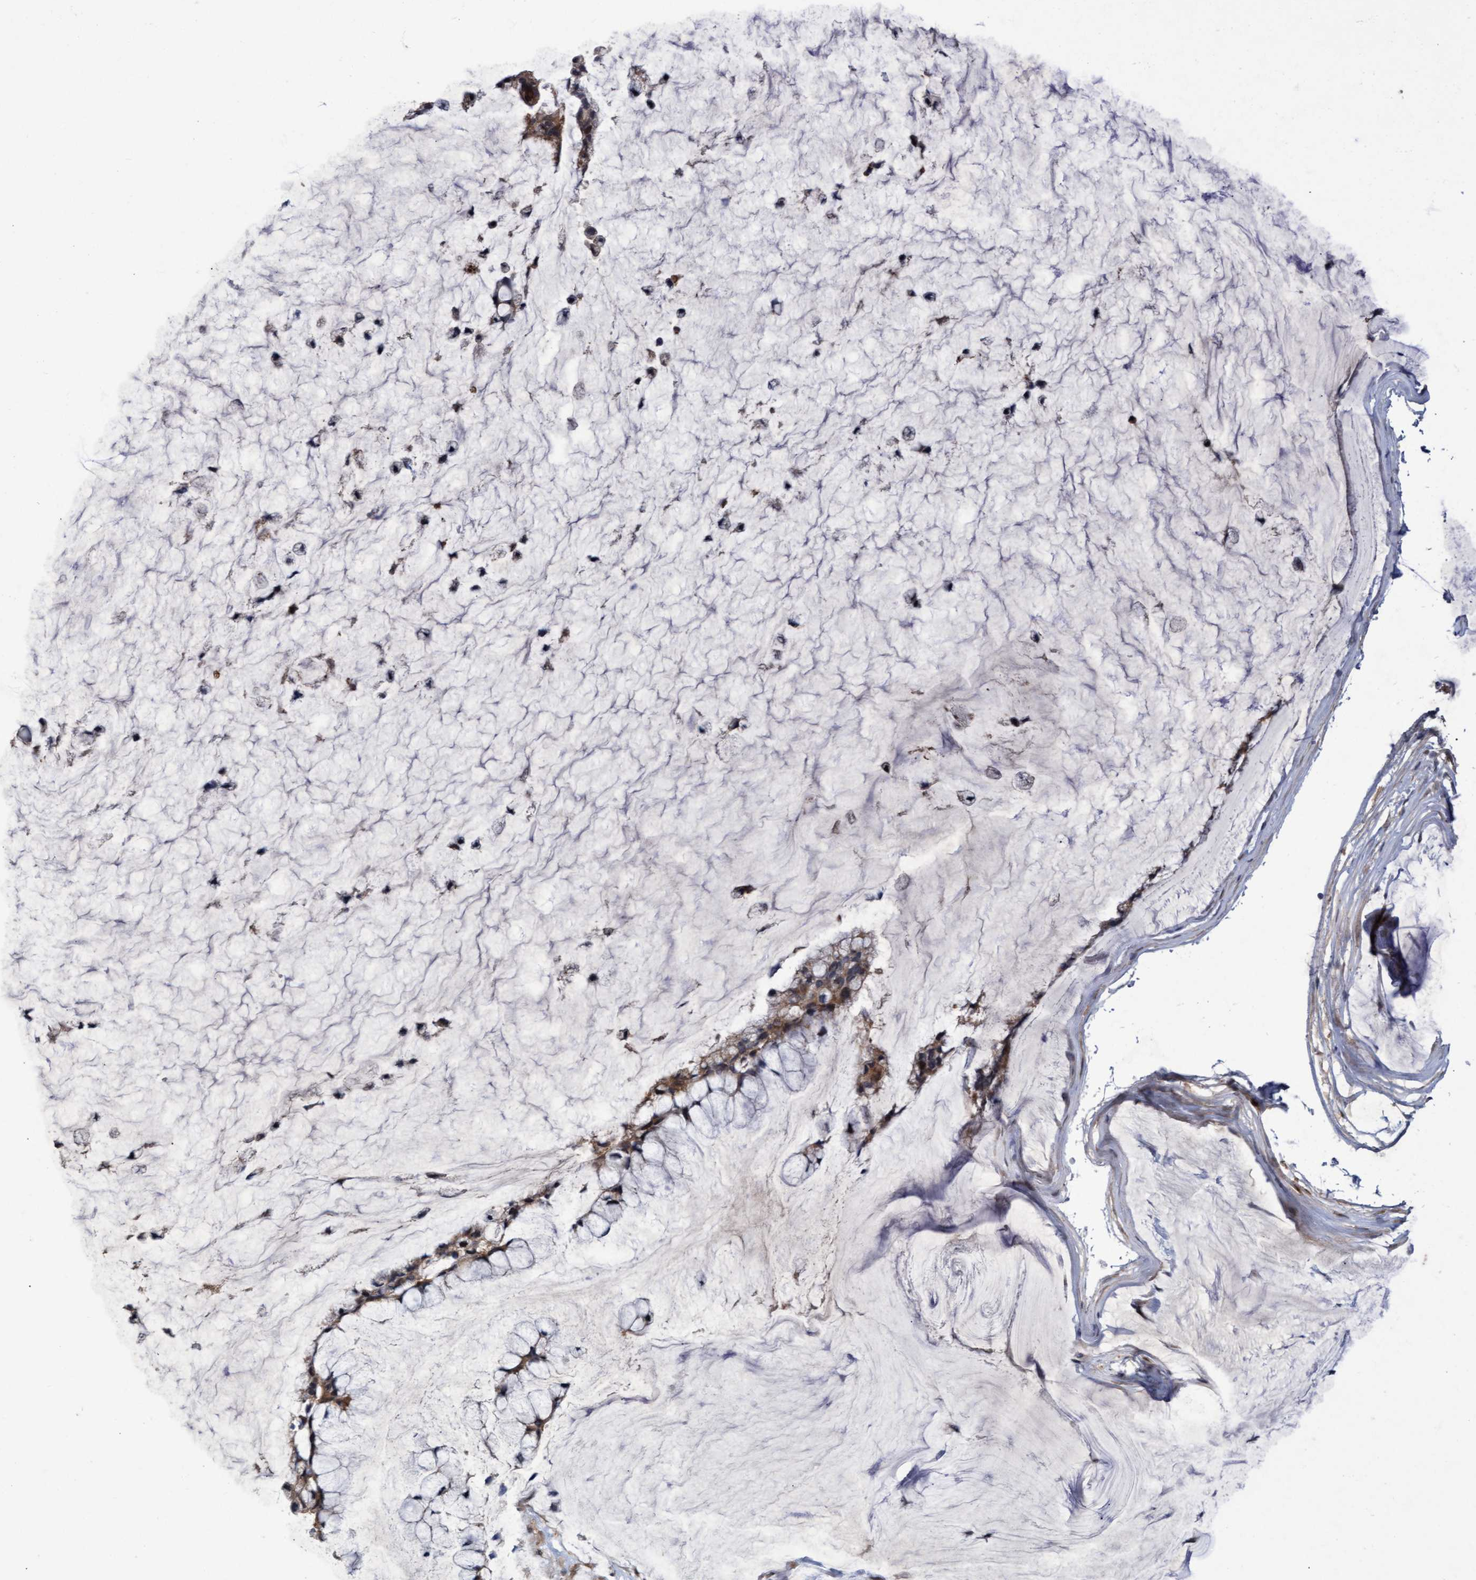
{"staining": {"intensity": "weak", "quantity": ">75%", "location": "cytoplasmic/membranous"}, "tissue": "ovarian cancer", "cell_type": "Tumor cells", "image_type": "cancer", "snomed": [{"axis": "morphology", "description": "Cystadenocarcinoma, mucinous, NOS"}, {"axis": "topography", "description": "Ovary"}], "caption": "Tumor cells display low levels of weak cytoplasmic/membranous expression in approximately >75% of cells in human ovarian mucinous cystadenocarcinoma.", "gene": "ZNF750", "patient": {"sex": "female", "age": 39}}